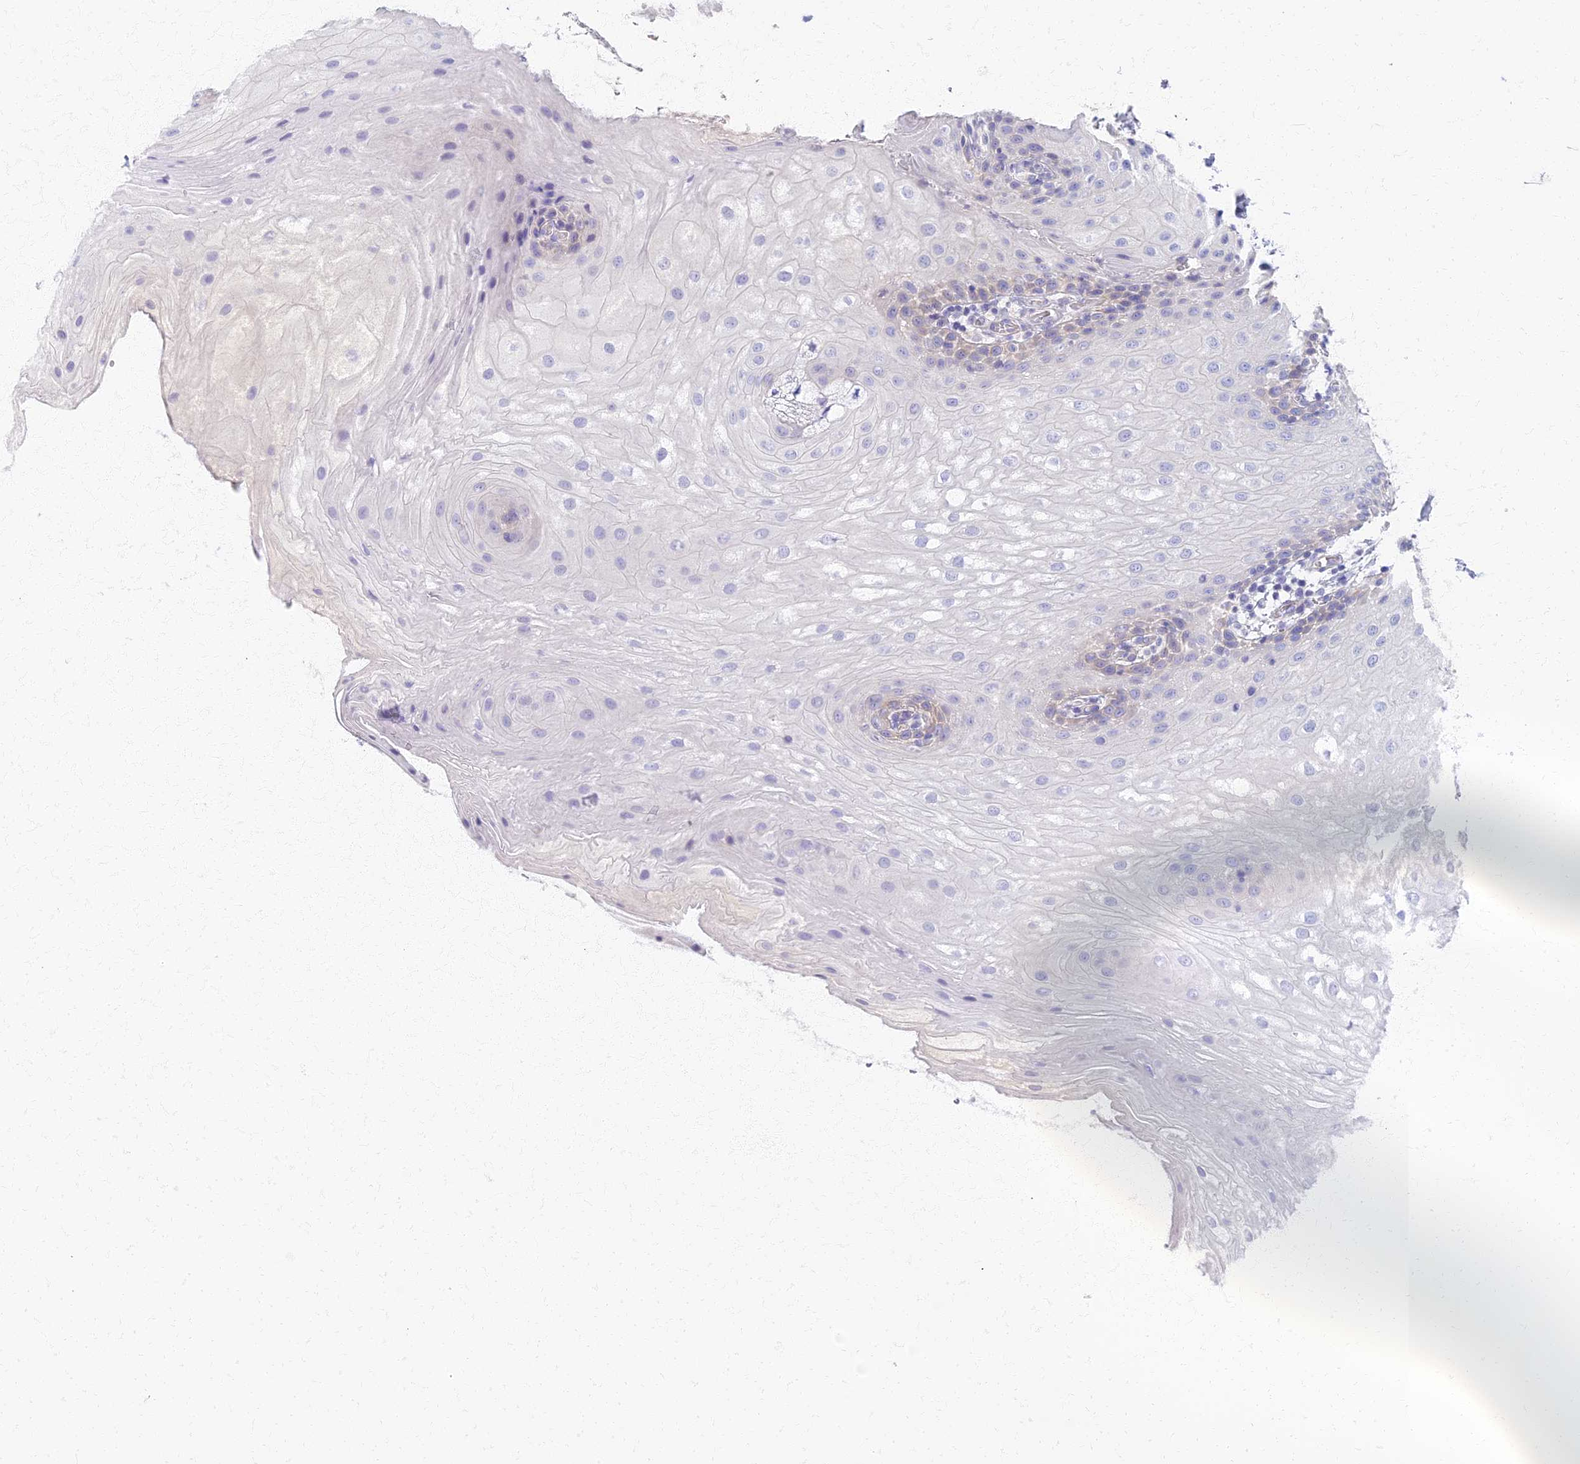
{"staining": {"intensity": "weak", "quantity": "<25%", "location": "cytoplasmic/membranous"}, "tissue": "oral mucosa", "cell_type": "Squamous epithelial cells", "image_type": "normal", "snomed": [{"axis": "morphology", "description": "Normal tissue, NOS"}, {"axis": "topography", "description": "Oral tissue"}], "caption": "Human oral mucosa stained for a protein using immunohistochemistry (IHC) displays no expression in squamous epithelial cells.", "gene": "AP4E1", "patient": {"sex": "female", "age": 54}}